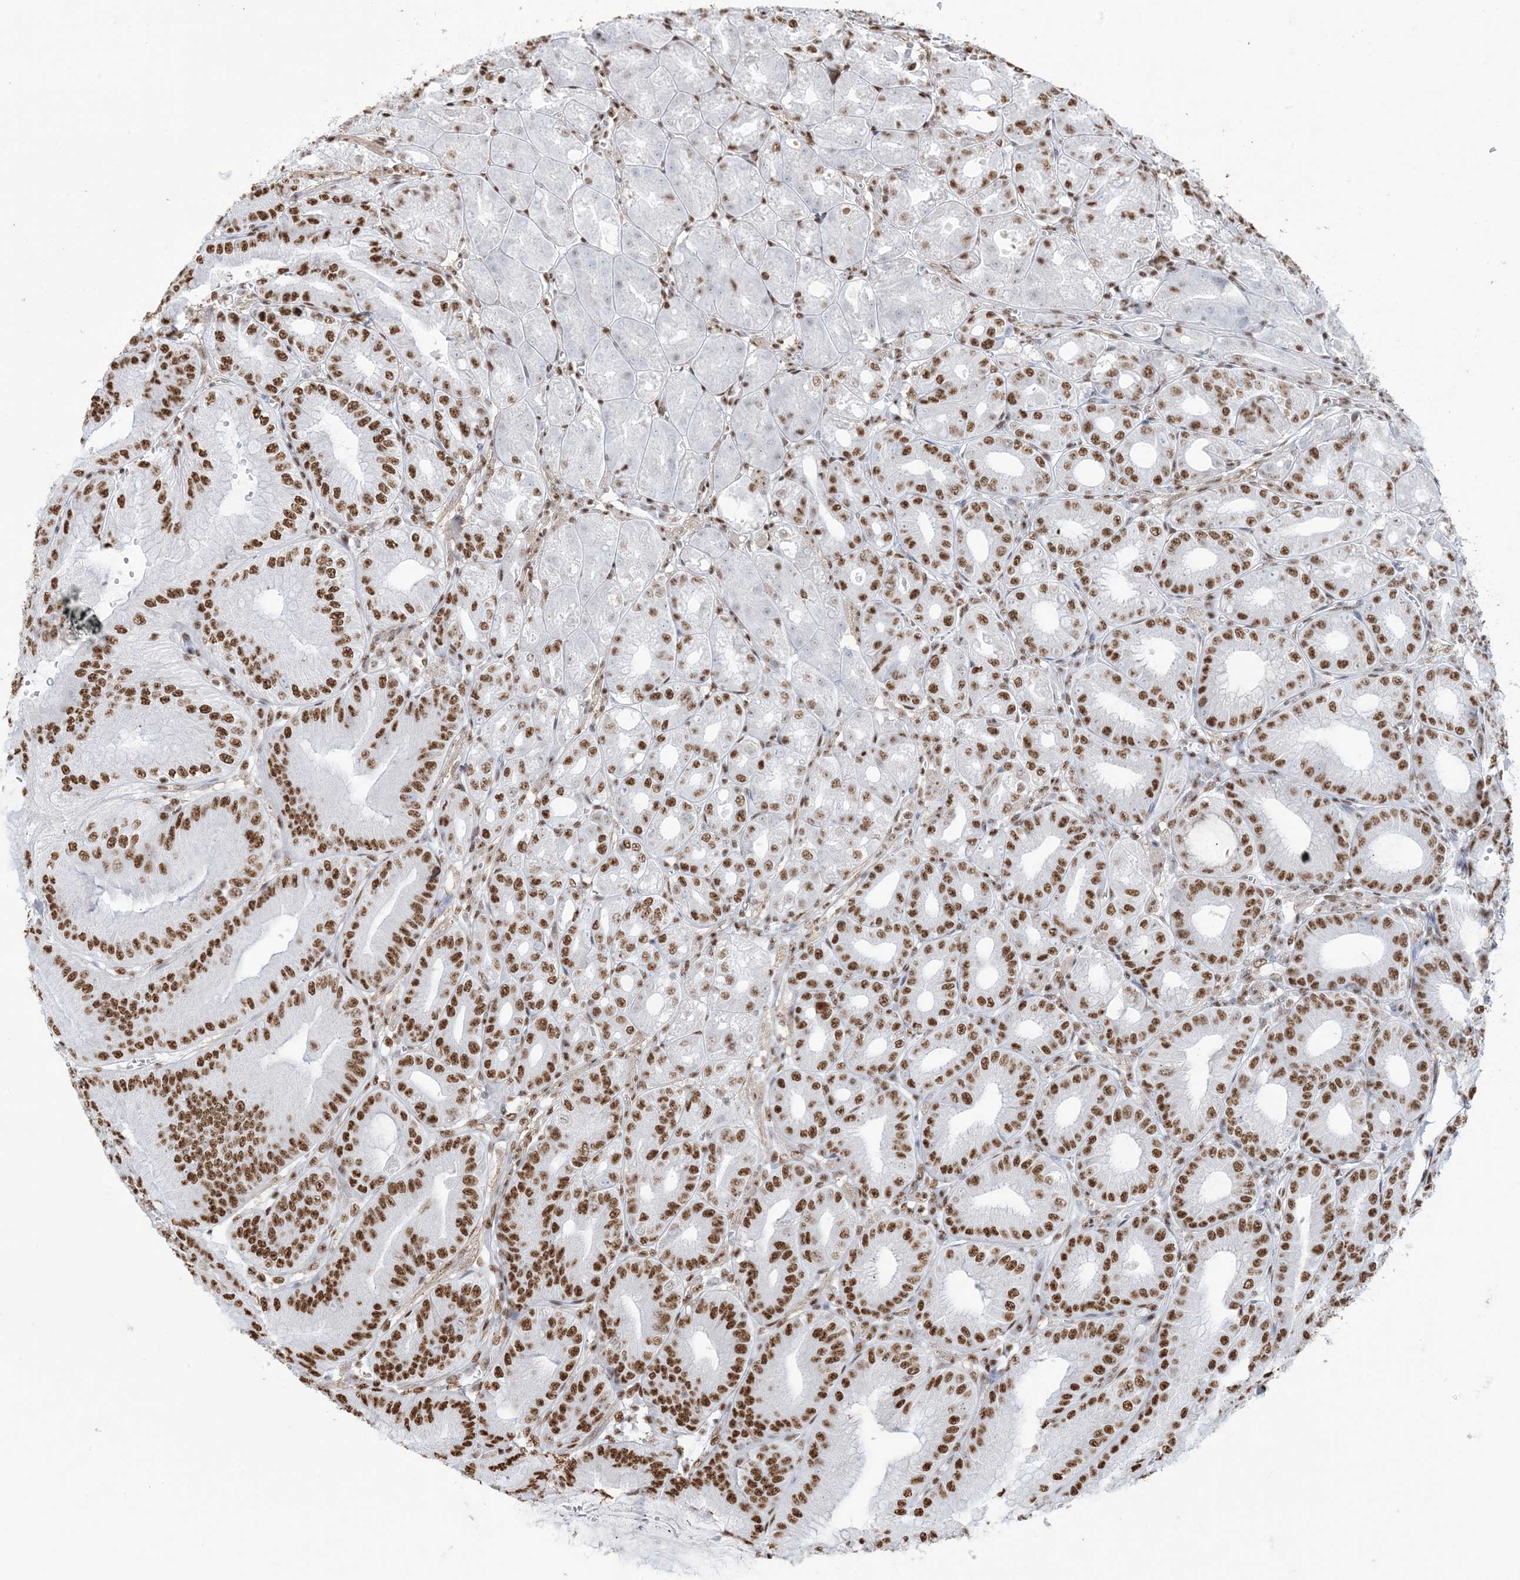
{"staining": {"intensity": "strong", "quantity": ">75%", "location": "nuclear"}, "tissue": "stomach", "cell_type": "Glandular cells", "image_type": "normal", "snomed": [{"axis": "morphology", "description": "Normal tissue, NOS"}, {"axis": "topography", "description": "Stomach, lower"}], "caption": "DAB (3,3'-diaminobenzidine) immunohistochemical staining of normal human stomach reveals strong nuclear protein positivity in about >75% of glandular cells. The staining is performed using DAB brown chromogen to label protein expression. The nuclei are counter-stained blue using hematoxylin.", "gene": "ZNF792", "patient": {"sex": "male", "age": 71}}